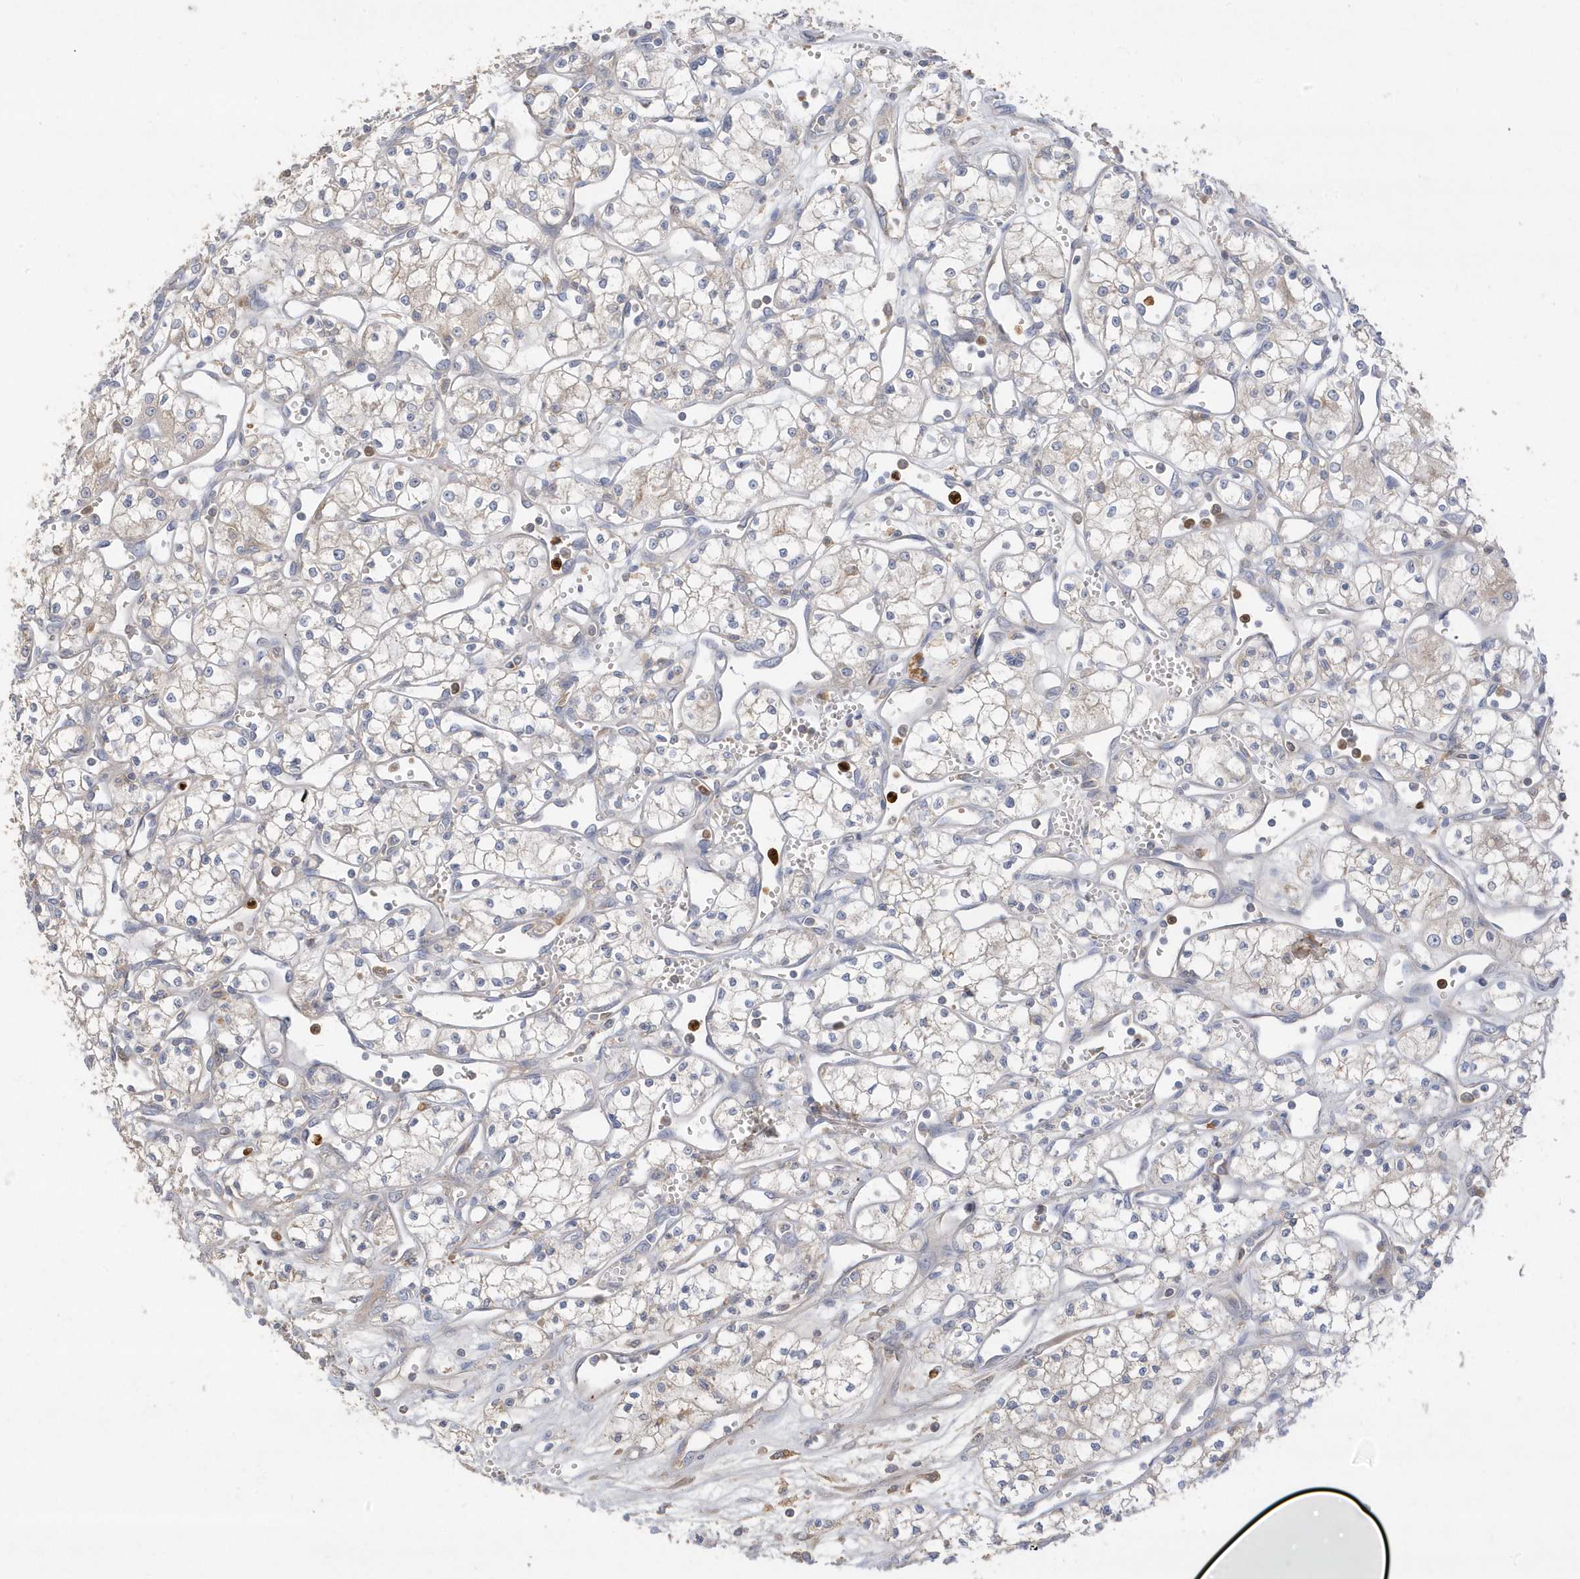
{"staining": {"intensity": "negative", "quantity": "none", "location": "none"}, "tissue": "renal cancer", "cell_type": "Tumor cells", "image_type": "cancer", "snomed": [{"axis": "morphology", "description": "Adenocarcinoma, NOS"}, {"axis": "topography", "description": "Kidney"}], "caption": "IHC image of human renal adenocarcinoma stained for a protein (brown), which shows no expression in tumor cells. Brightfield microscopy of immunohistochemistry stained with DAB (brown) and hematoxylin (blue), captured at high magnification.", "gene": "DPP9", "patient": {"sex": "male", "age": 59}}